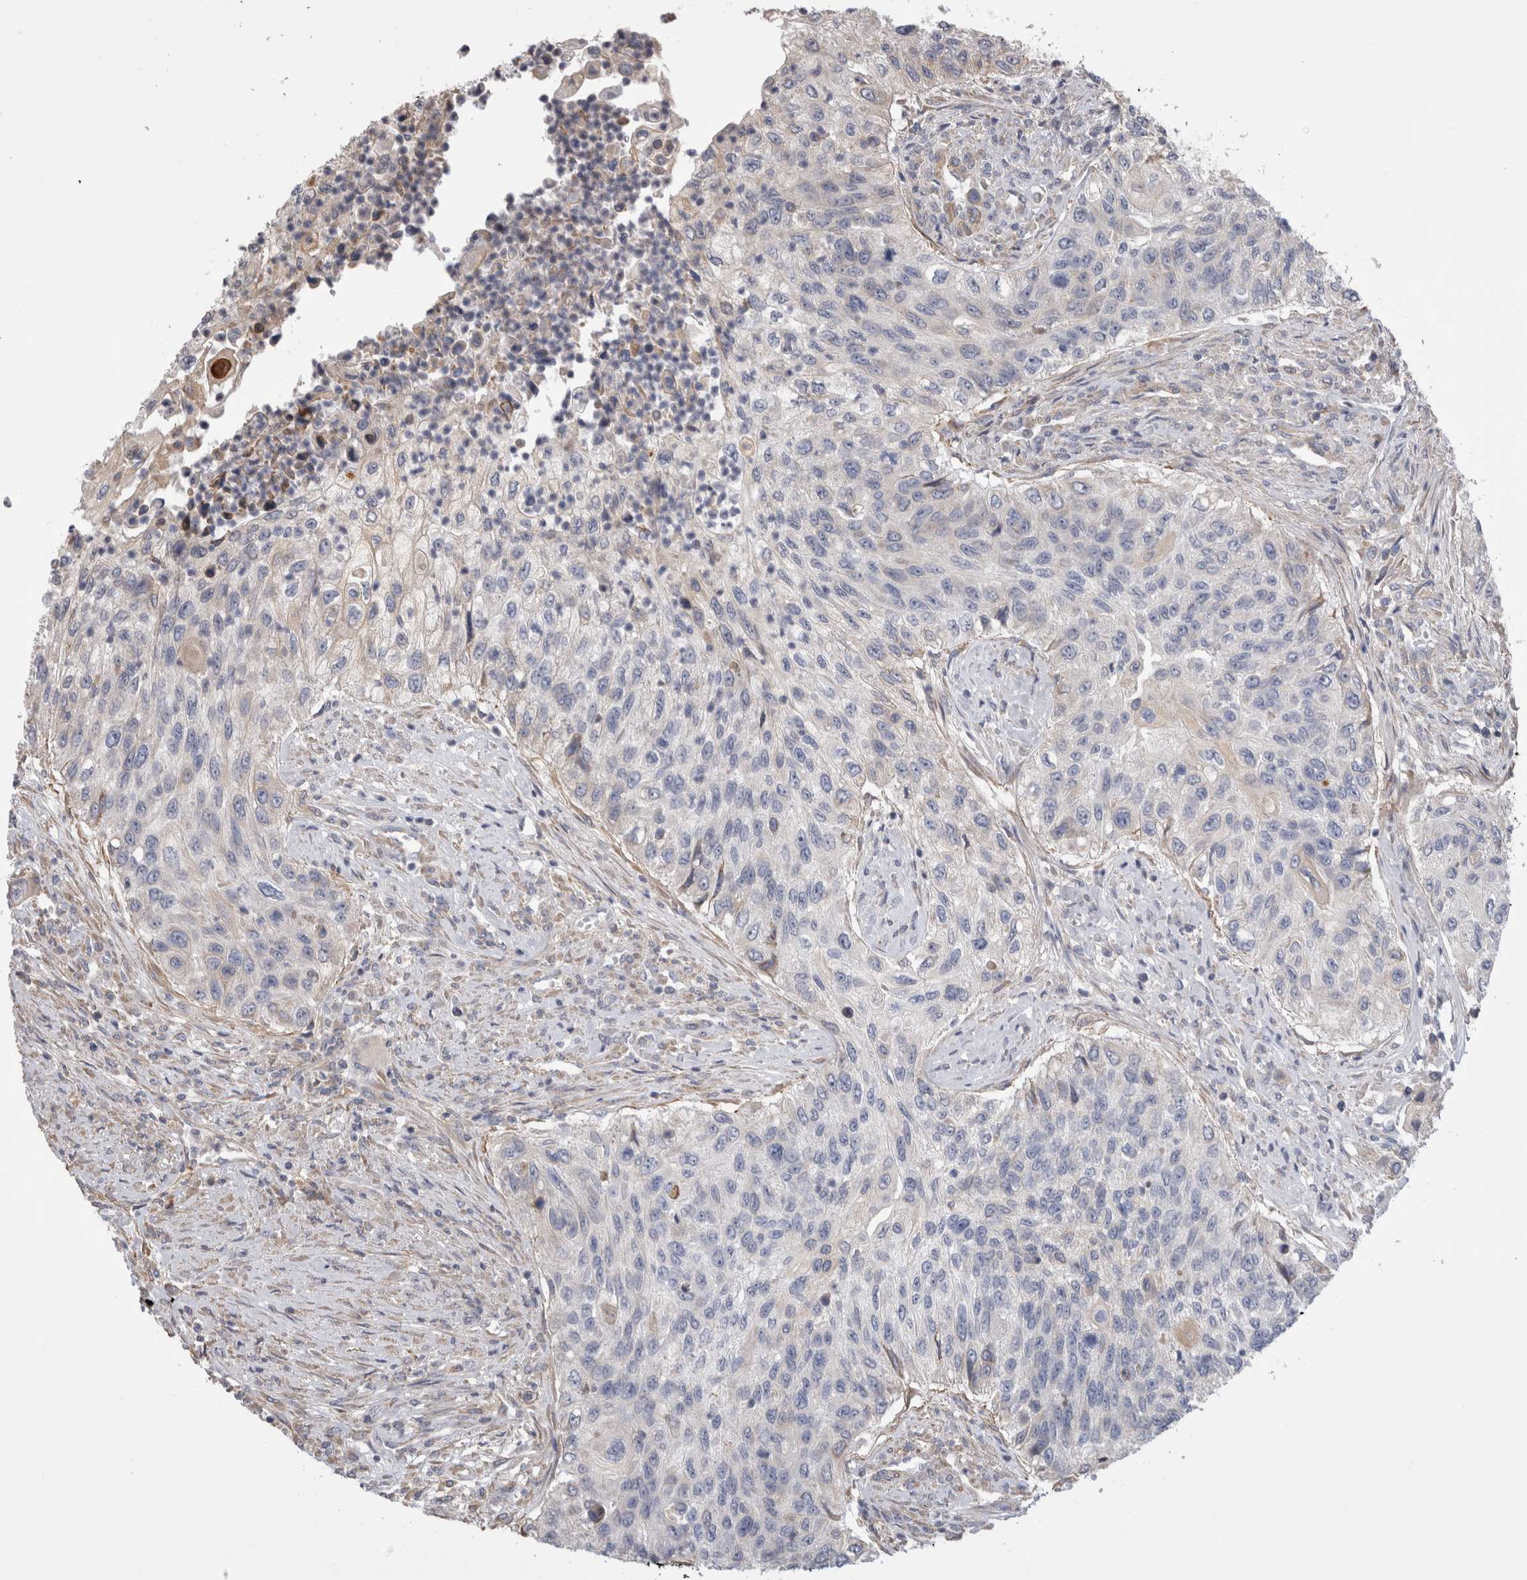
{"staining": {"intensity": "negative", "quantity": "none", "location": "none"}, "tissue": "urothelial cancer", "cell_type": "Tumor cells", "image_type": "cancer", "snomed": [{"axis": "morphology", "description": "Urothelial carcinoma, High grade"}, {"axis": "topography", "description": "Urinary bladder"}], "caption": "This image is of high-grade urothelial carcinoma stained with immunohistochemistry (IHC) to label a protein in brown with the nuclei are counter-stained blue. There is no expression in tumor cells.", "gene": "SMAP2", "patient": {"sex": "female", "age": 60}}